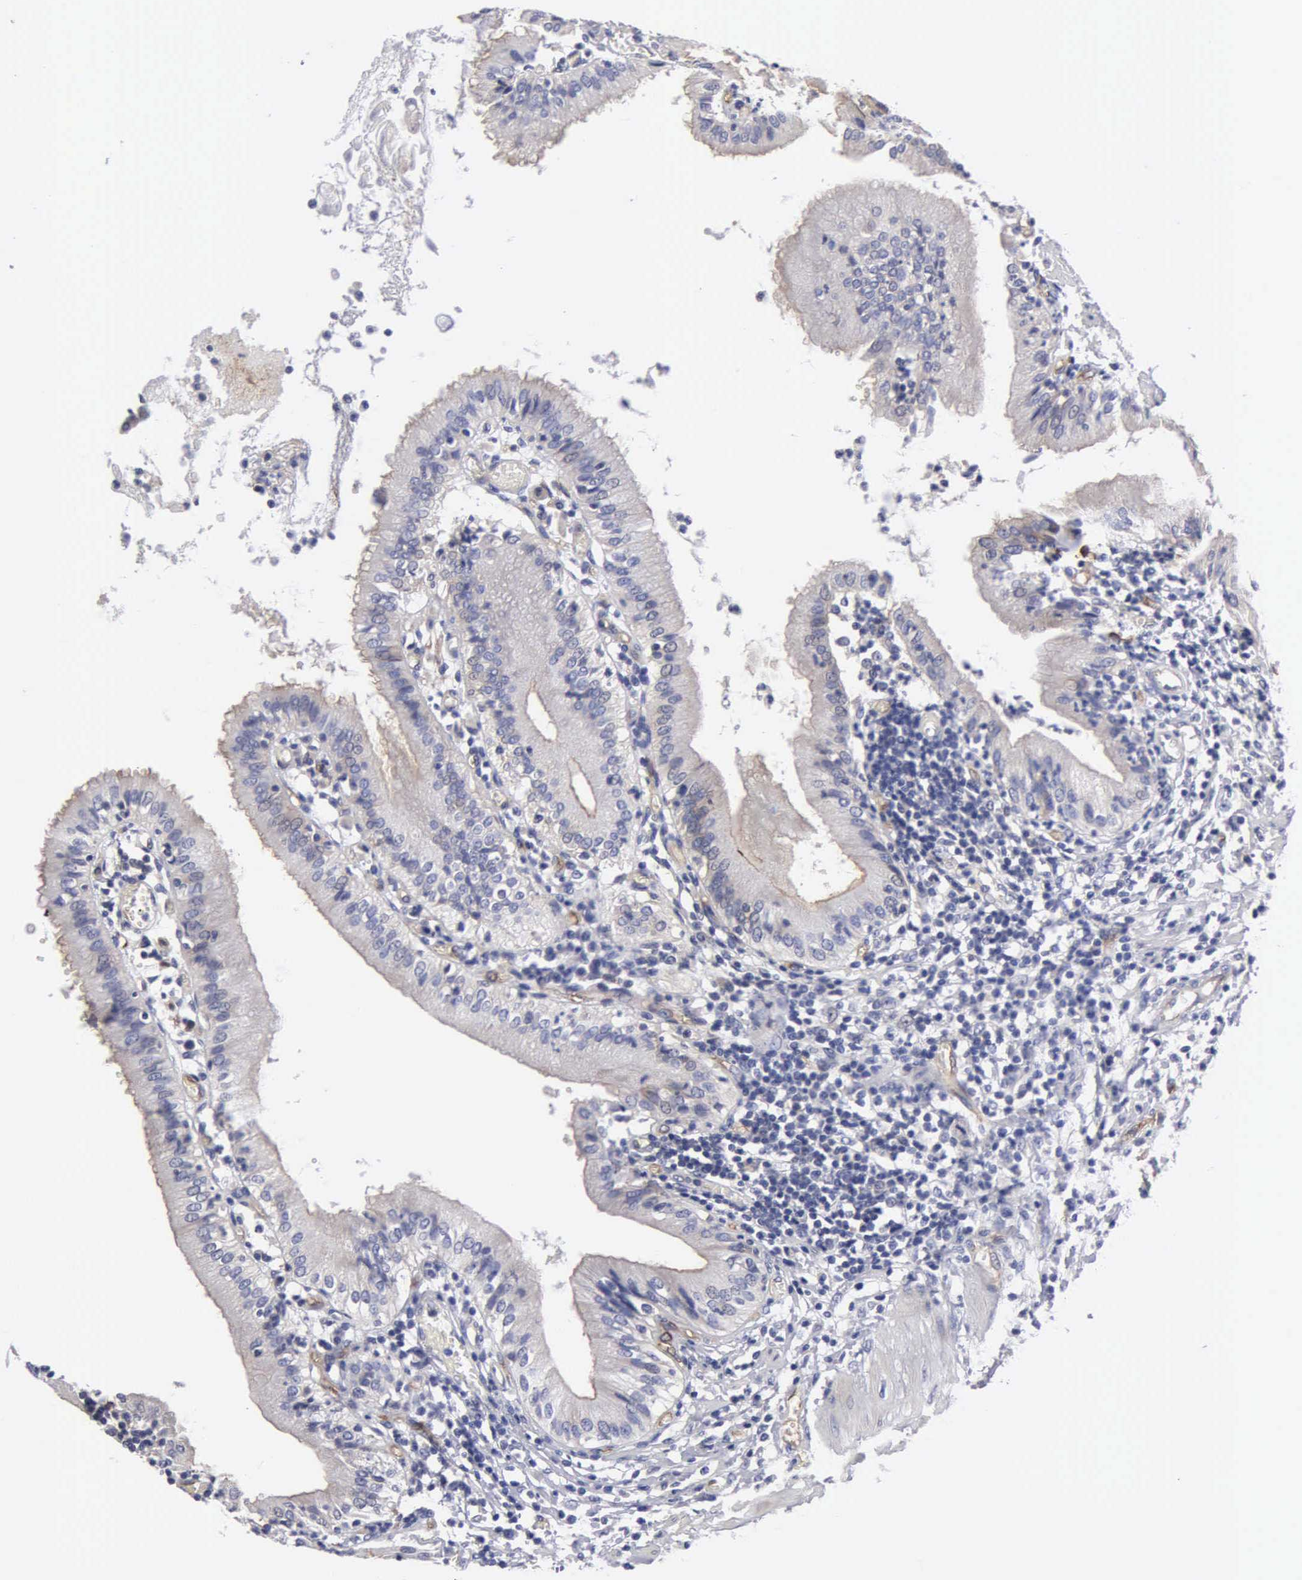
{"staining": {"intensity": "moderate", "quantity": "25%-75%", "location": "cytoplasmic/membranous"}, "tissue": "gallbladder", "cell_type": "Glandular cells", "image_type": "normal", "snomed": [{"axis": "morphology", "description": "Normal tissue, NOS"}, {"axis": "topography", "description": "Gallbladder"}], "caption": "Protein expression by immunohistochemistry (IHC) displays moderate cytoplasmic/membranous positivity in about 25%-75% of glandular cells in unremarkable gallbladder.", "gene": "RDX", "patient": {"sex": "male", "age": 58}}